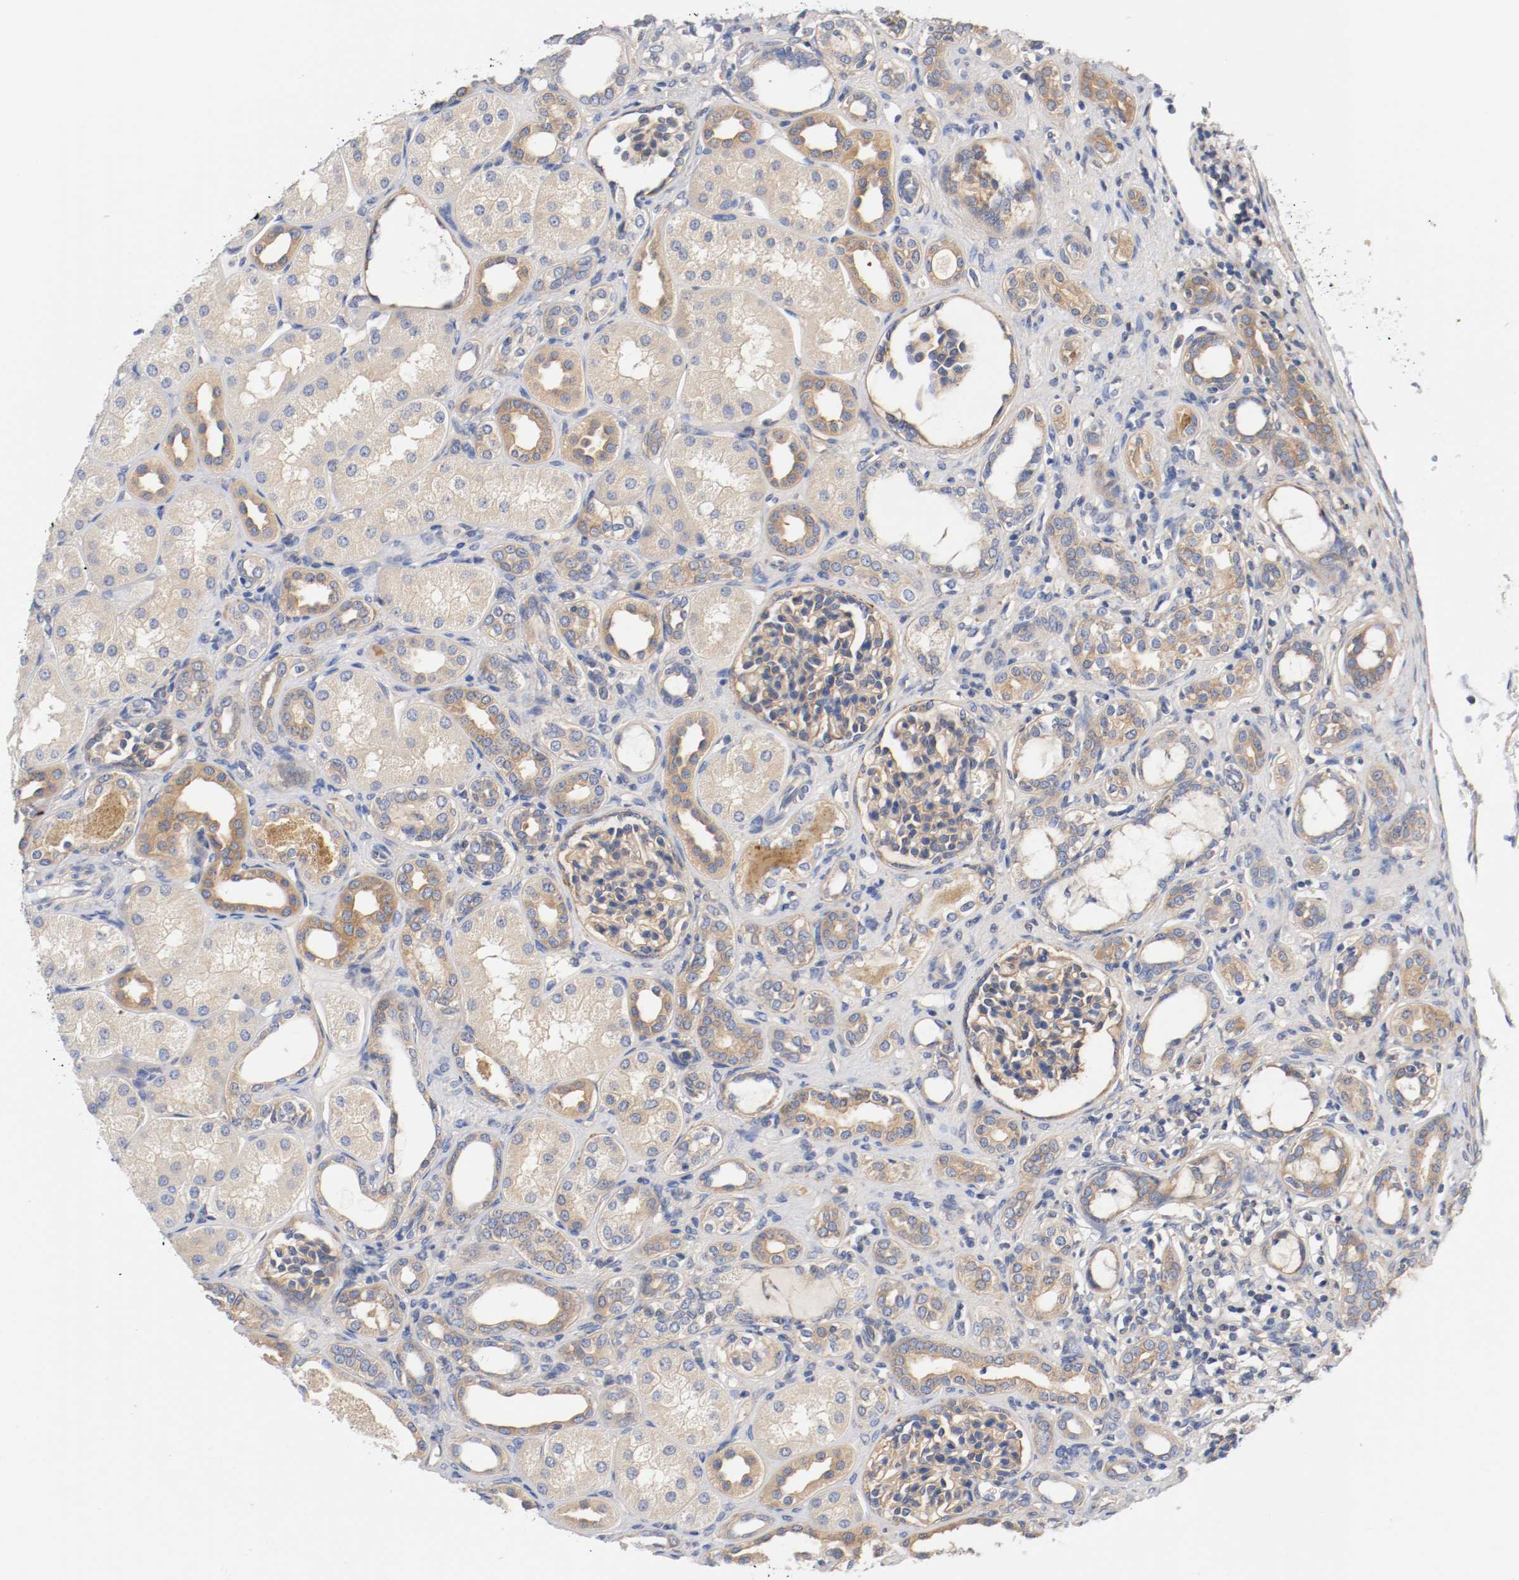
{"staining": {"intensity": "weak", "quantity": ">75%", "location": "cytoplasmic/membranous"}, "tissue": "kidney", "cell_type": "Cells in glomeruli", "image_type": "normal", "snomed": [{"axis": "morphology", "description": "Normal tissue, NOS"}, {"axis": "topography", "description": "Kidney"}], "caption": "Benign kidney displays weak cytoplasmic/membranous positivity in about >75% of cells in glomeruli, visualized by immunohistochemistry.", "gene": "HGS", "patient": {"sex": "male", "age": 7}}